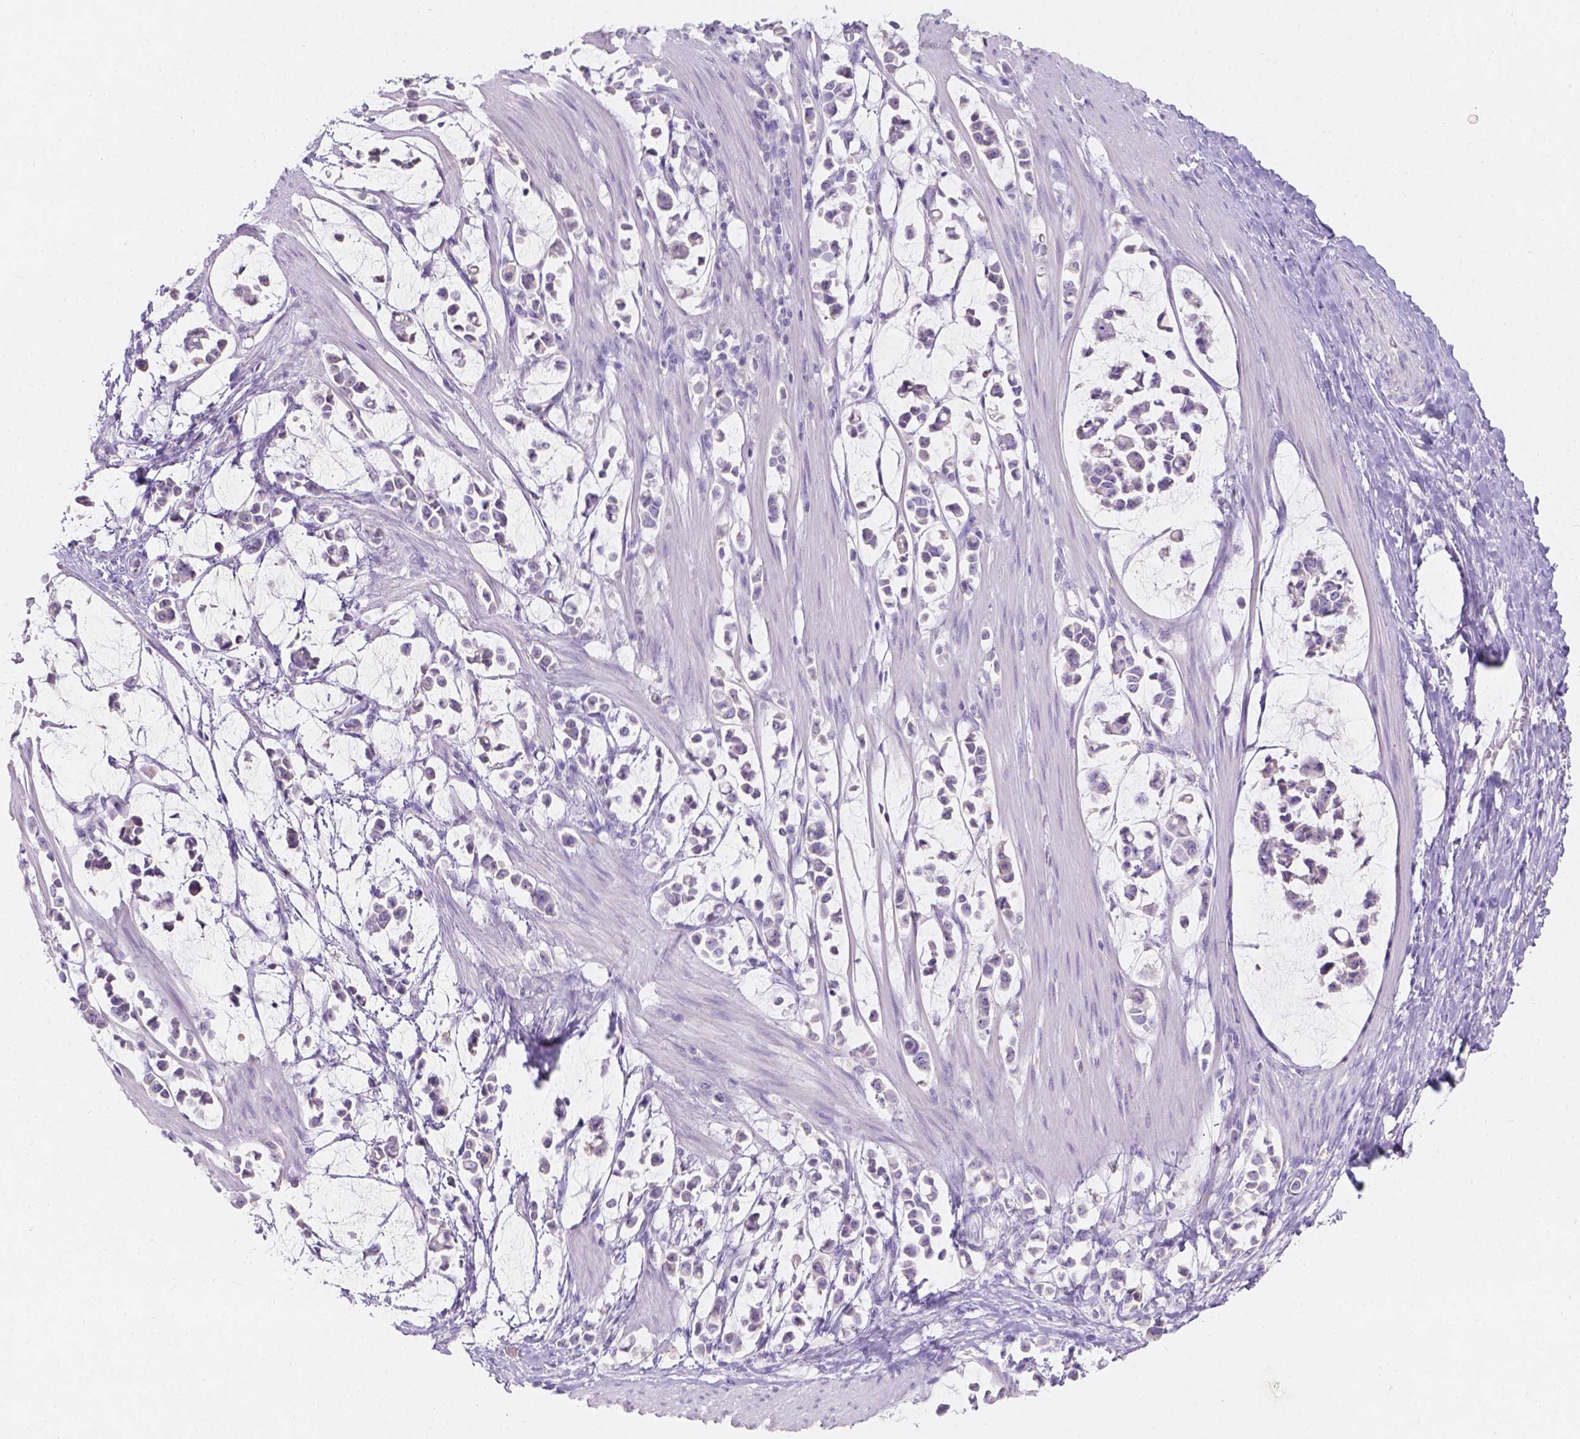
{"staining": {"intensity": "negative", "quantity": "none", "location": "none"}, "tissue": "stomach cancer", "cell_type": "Tumor cells", "image_type": "cancer", "snomed": [{"axis": "morphology", "description": "Adenocarcinoma, NOS"}, {"axis": "topography", "description": "Stomach"}], "caption": "IHC image of human stomach adenocarcinoma stained for a protein (brown), which demonstrates no expression in tumor cells.", "gene": "GAL3ST2", "patient": {"sex": "male", "age": 82}}